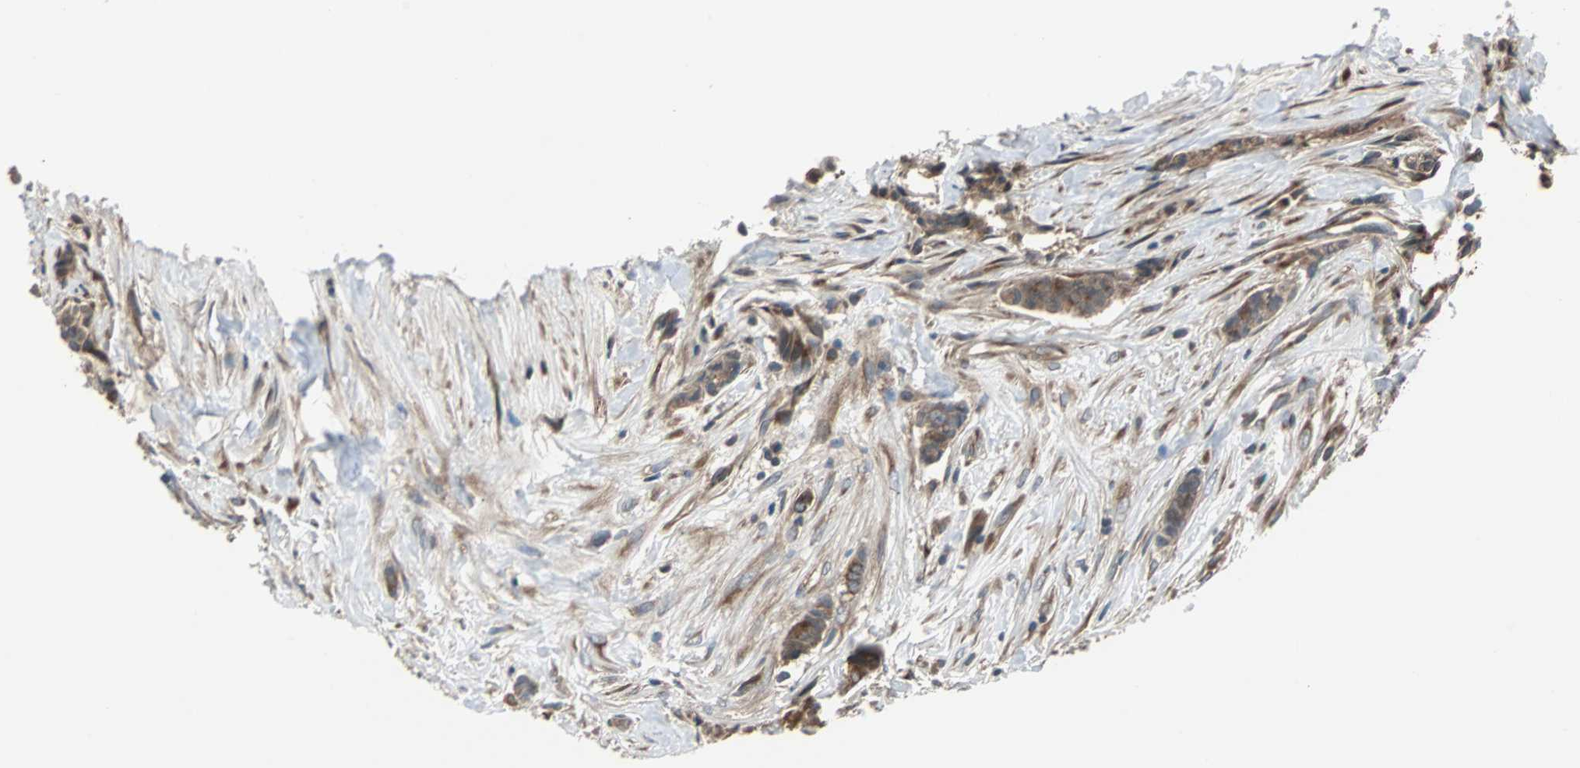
{"staining": {"intensity": "moderate", "quantity": ">75%", "location": "cytoplasmic/membranous"}, "tissue": "breast cancer", "cell_type": "Tumor cells", "image_type": "cancer", "snomed": [{"axis": "morphology", "description": "Duct carcinoma"}, {"axis": "topography", "description": "Breast"}], "caption": "Human intraductal carcinoma (breast) stained with a brown dye reveals moderate cytoplasmic/membranous positive positivity in approximately >75% of tumor cells.", "gene": "ARF1", "patient": {"sex": "female", "age": 40}}